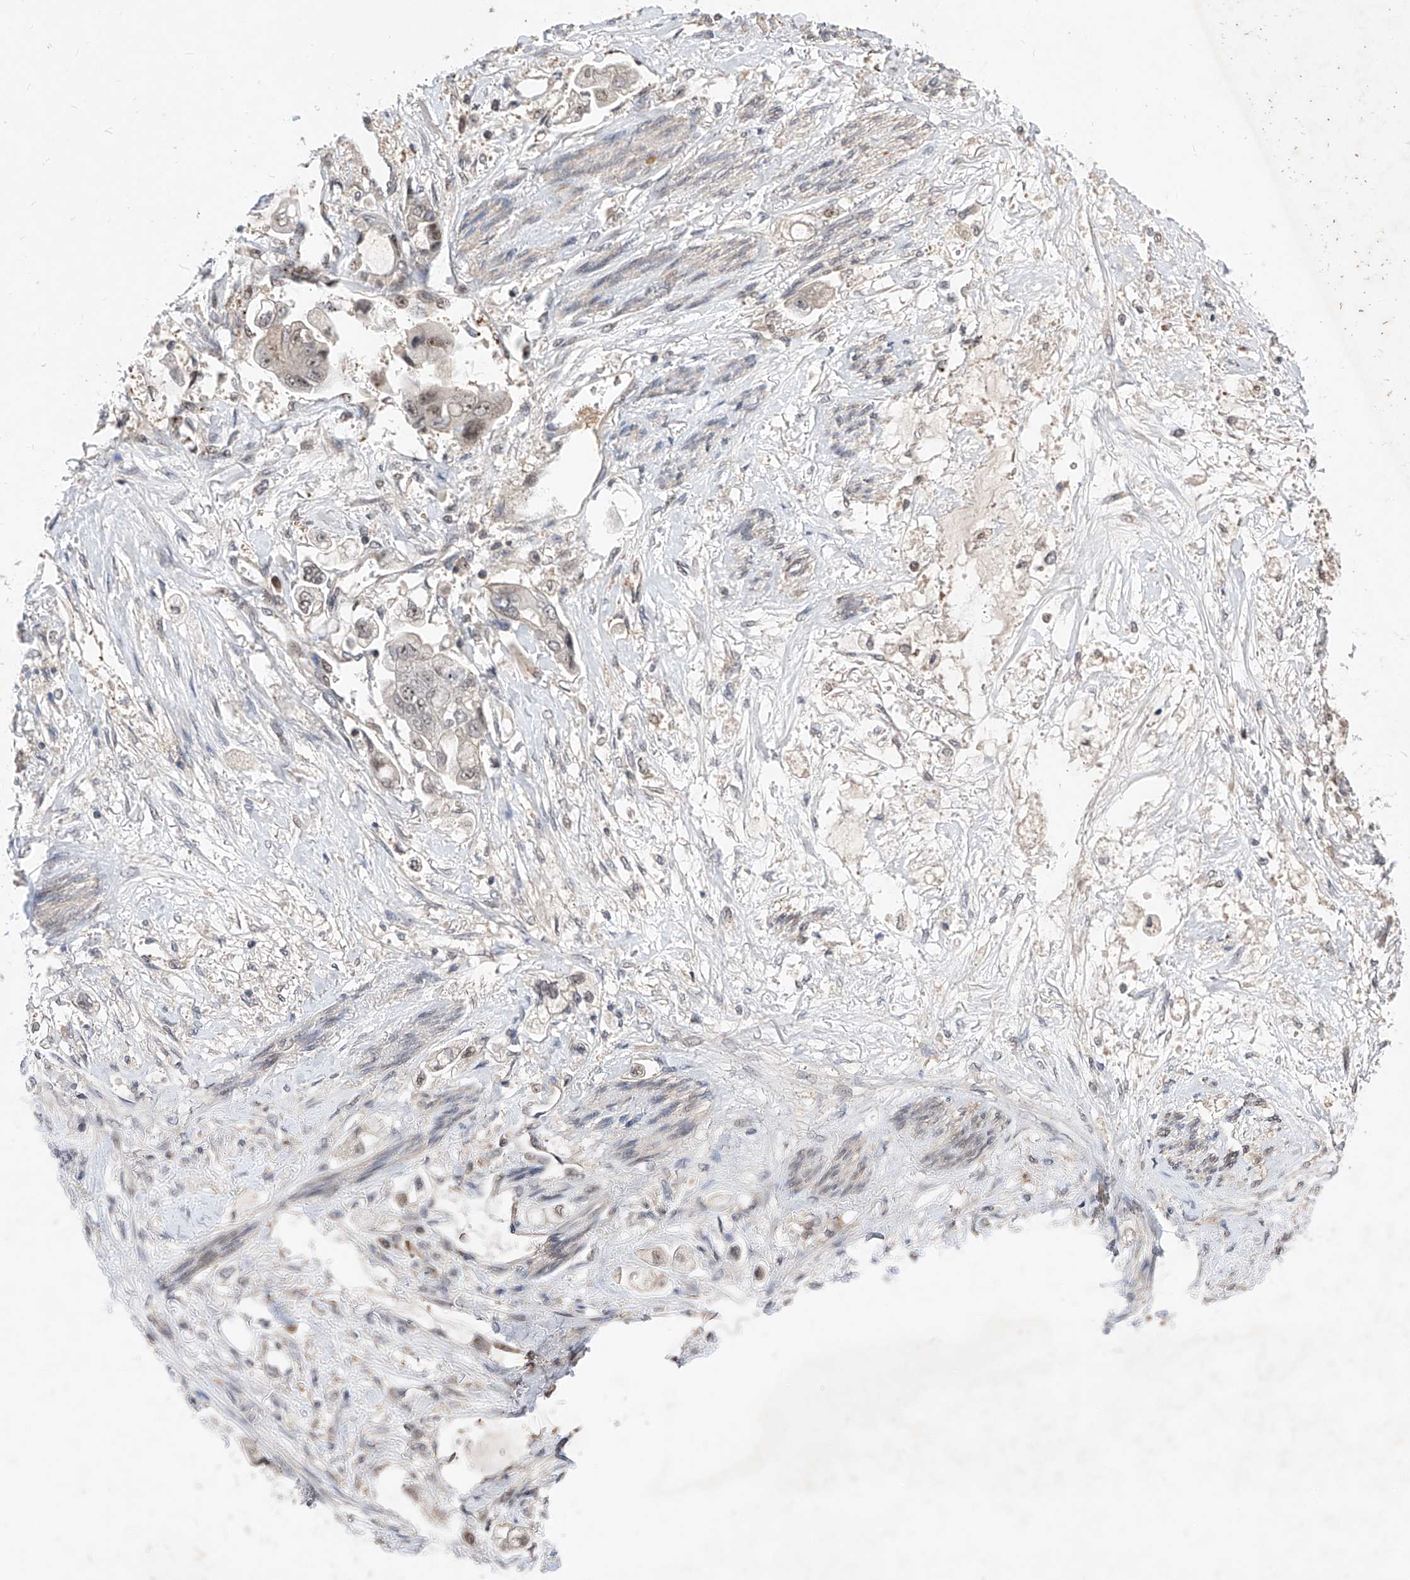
{"staining": {"intensity": "weak", "quantity": ">75%", "location": "nuclear"}, "tissue": "stomach cancer", "cell_type": "Tumor cells", "image_type": "cancer", "snomed": [{"axis": "morphology", "description": "Adenocarcinoma, NOS"}, {"axis": "topography", "description": "Stomach"}], "caption": "Weak nuclear expression for a protein is appreciated in approximately >75% of tumor cells of stomach cancer using immunohistochemistry (IHC).", "gene": "LGR4", "patient": {"sex": "male", "age": 62}}